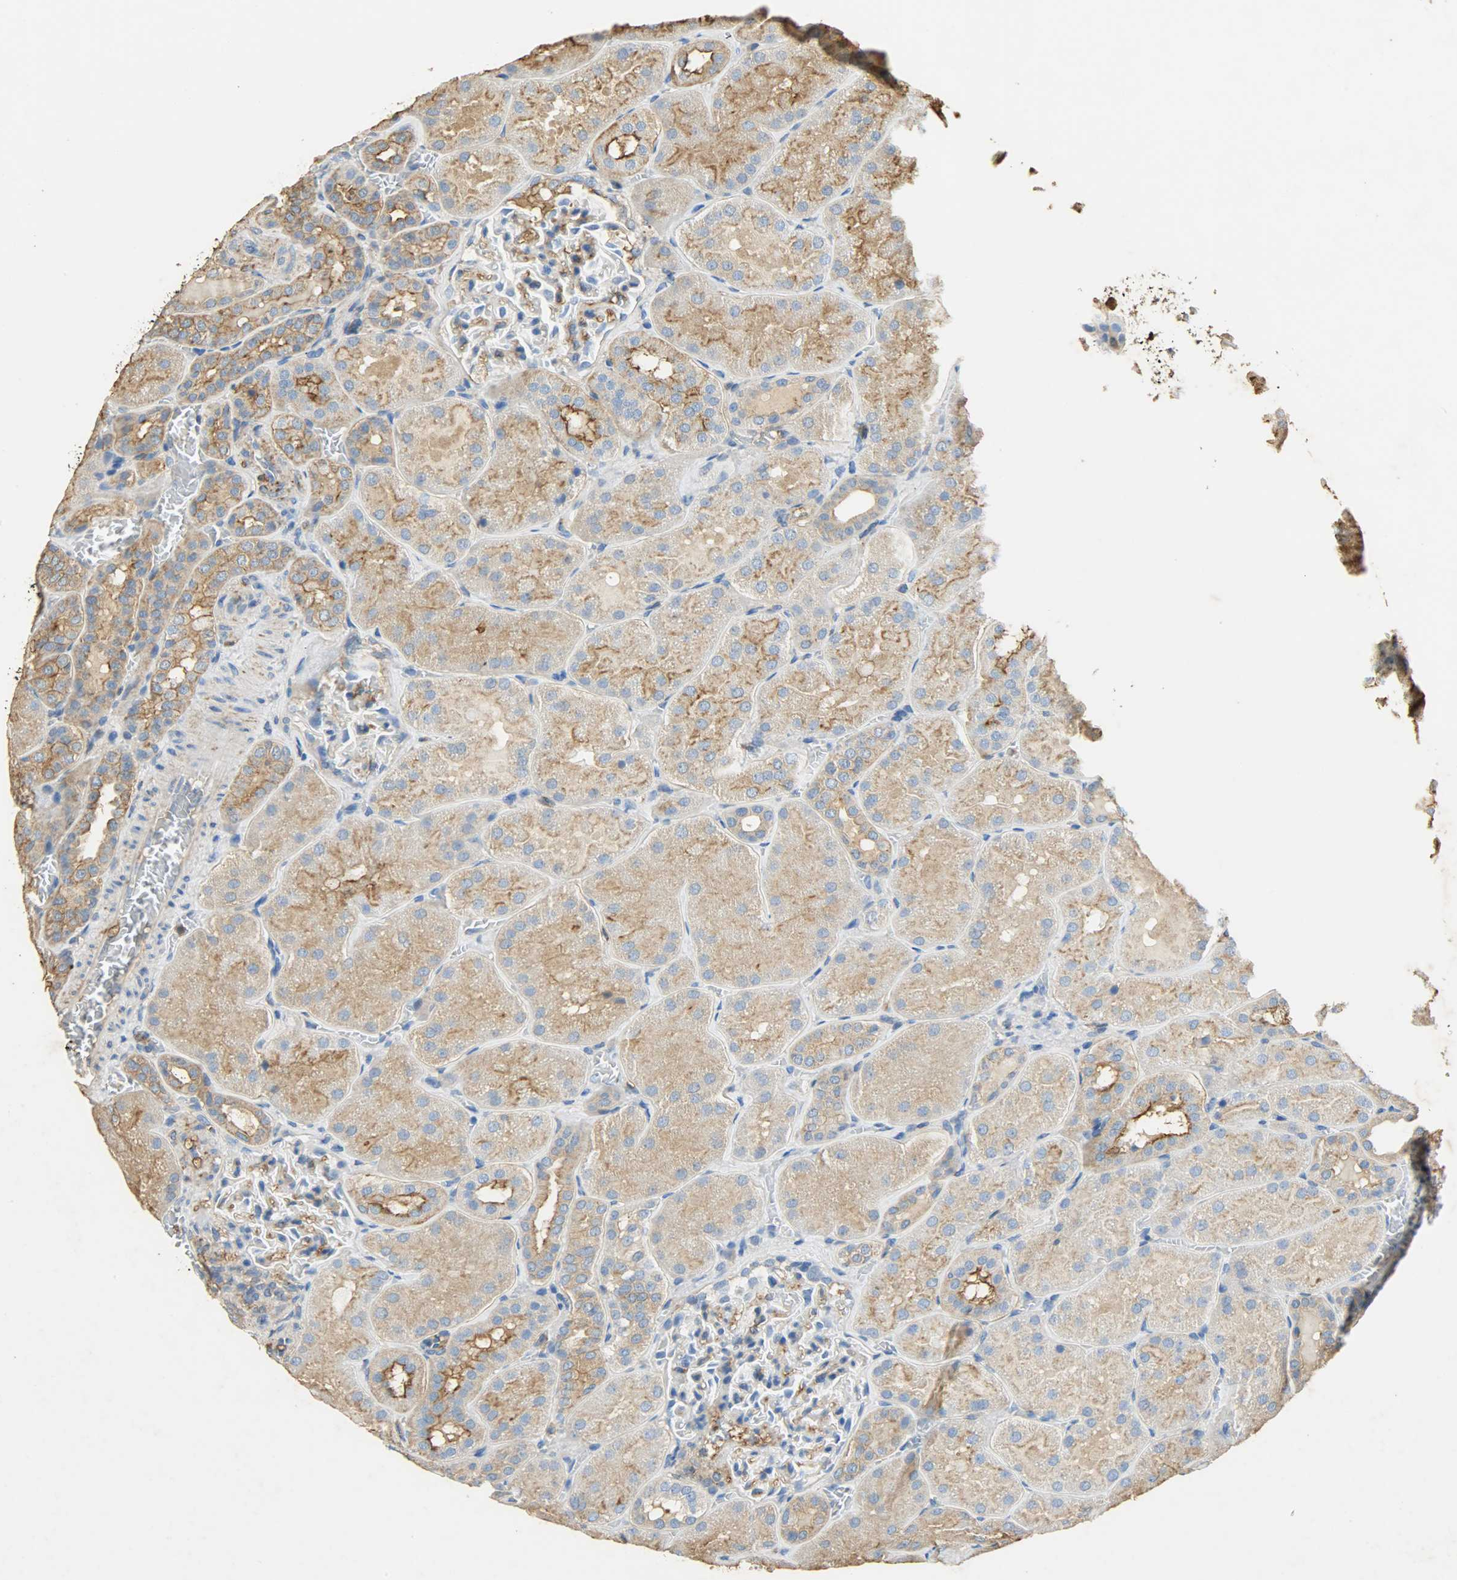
{"staining": {"intensity": "moderate", "quantity": "<25%", "location": "cytoplasmic/membranous"}, "tissue": "kidney", "cell_type": "Cells in glomeruli", "image_type": "normal", "snomed": [{"axis": "morphology", "description": "Normal tissue, NOS"}, {"axis": "topography", "description": "Kidney"}], "caption": "Kidney stained with DAB IHC displays low levels of moderate cytoplasmic/membranous positivity in approximately <25% of cells in glomeruli. Immunohistochemistry (ihc) stains the protein of interest in brown and the nuclei are stained blue.", "gene": "ANXA6", "patient": {"sex": "male", "age": 28}}